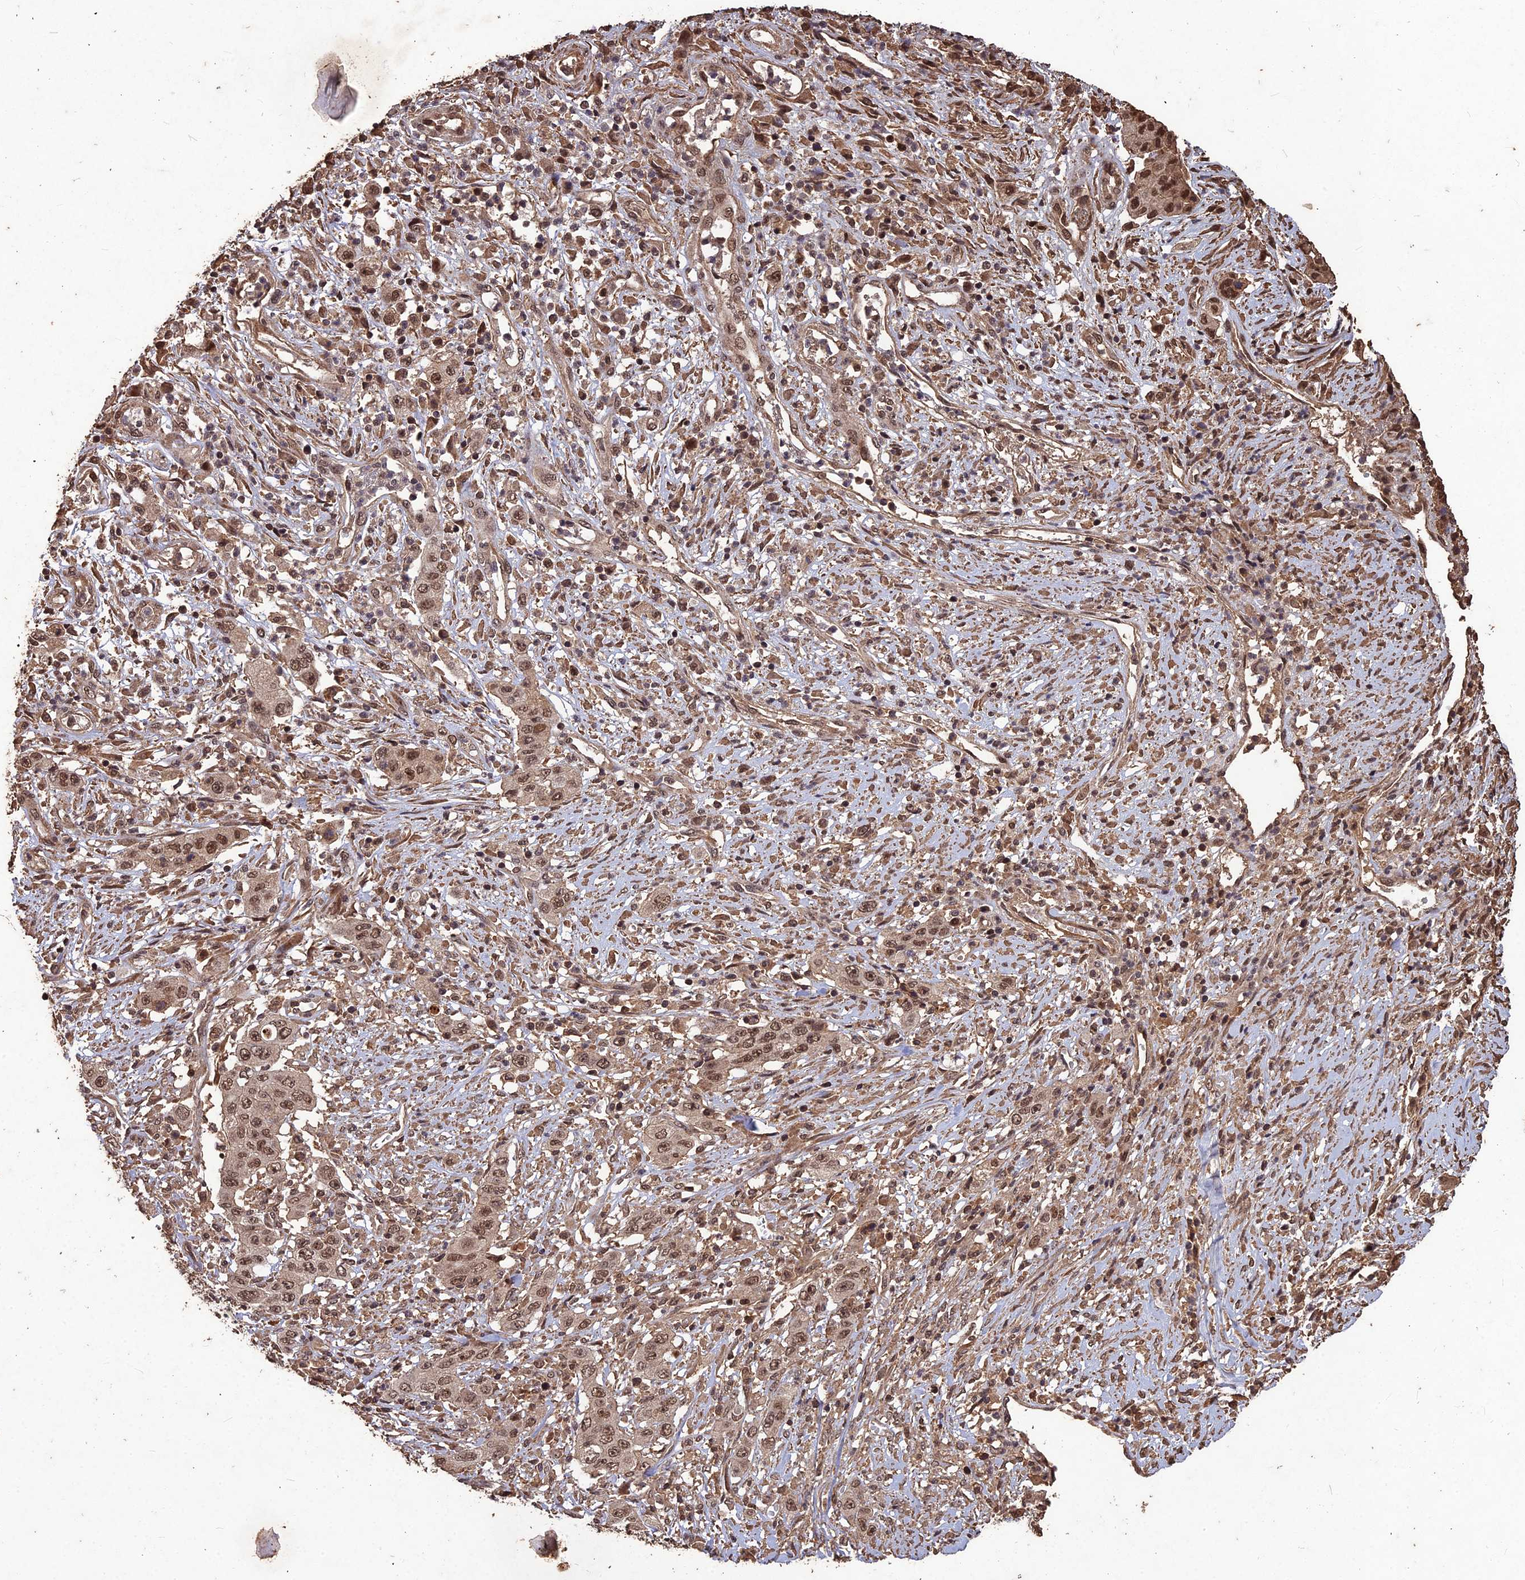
{"staining": {"intensity": "moderate", "quantity": ">75%", "location": "nuclear"}, "tissue": "stomach cancer", "cell_type": "Tumor cells", "image_type": "cancer", "snomed": [{"axis": "morphology", "description": "Adenocarcinoma, NOS"}, {"axis": "topography", "description": "Stomach, upper"}], "caption": "Moderate nuclear positivity for a protein is present in about >75% of tumor cells of stomach adenocarcinoma using immunohistochemistry (IHC).", "gene": "SYMPK", "patient": {"sex": "male", "age": 62}}